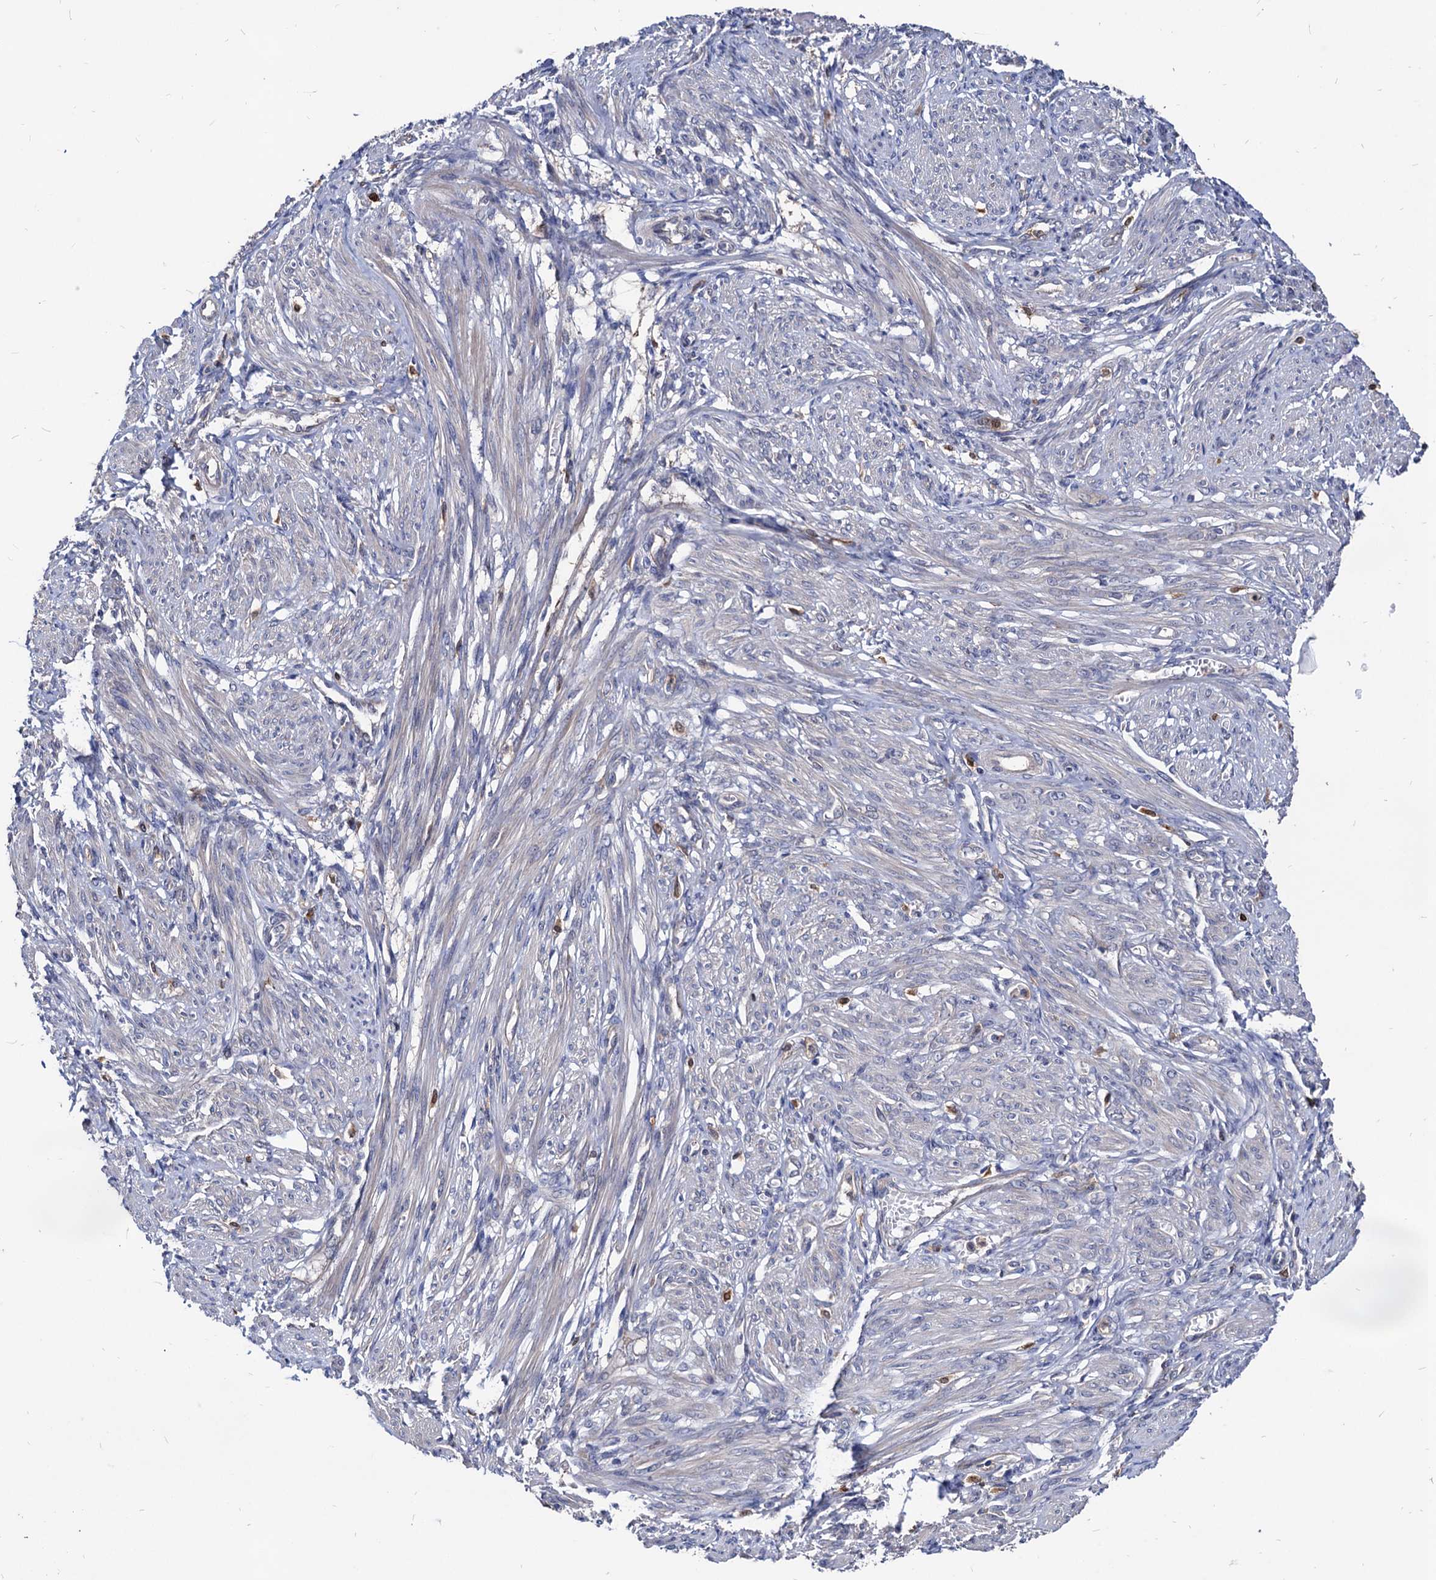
{"staining": {"intensity": "negative", "quantity": "none", "location": "none"}, "tissue": "smooth muscle", "cell_type": "Smooth muscle cells", "image_type": "normal", "snomed": [{"axis": "morphology", "description": "Normal tissue, NOS"}, {"axis": "topography", "description": "Smooth muscle"}], "caption": "Immunohistochemical staining of benign smooth muscle displays no significant staining in smooth muscle cells.", "gene": "CPPED1", "patient": {"sex": "female", "age": 39}}